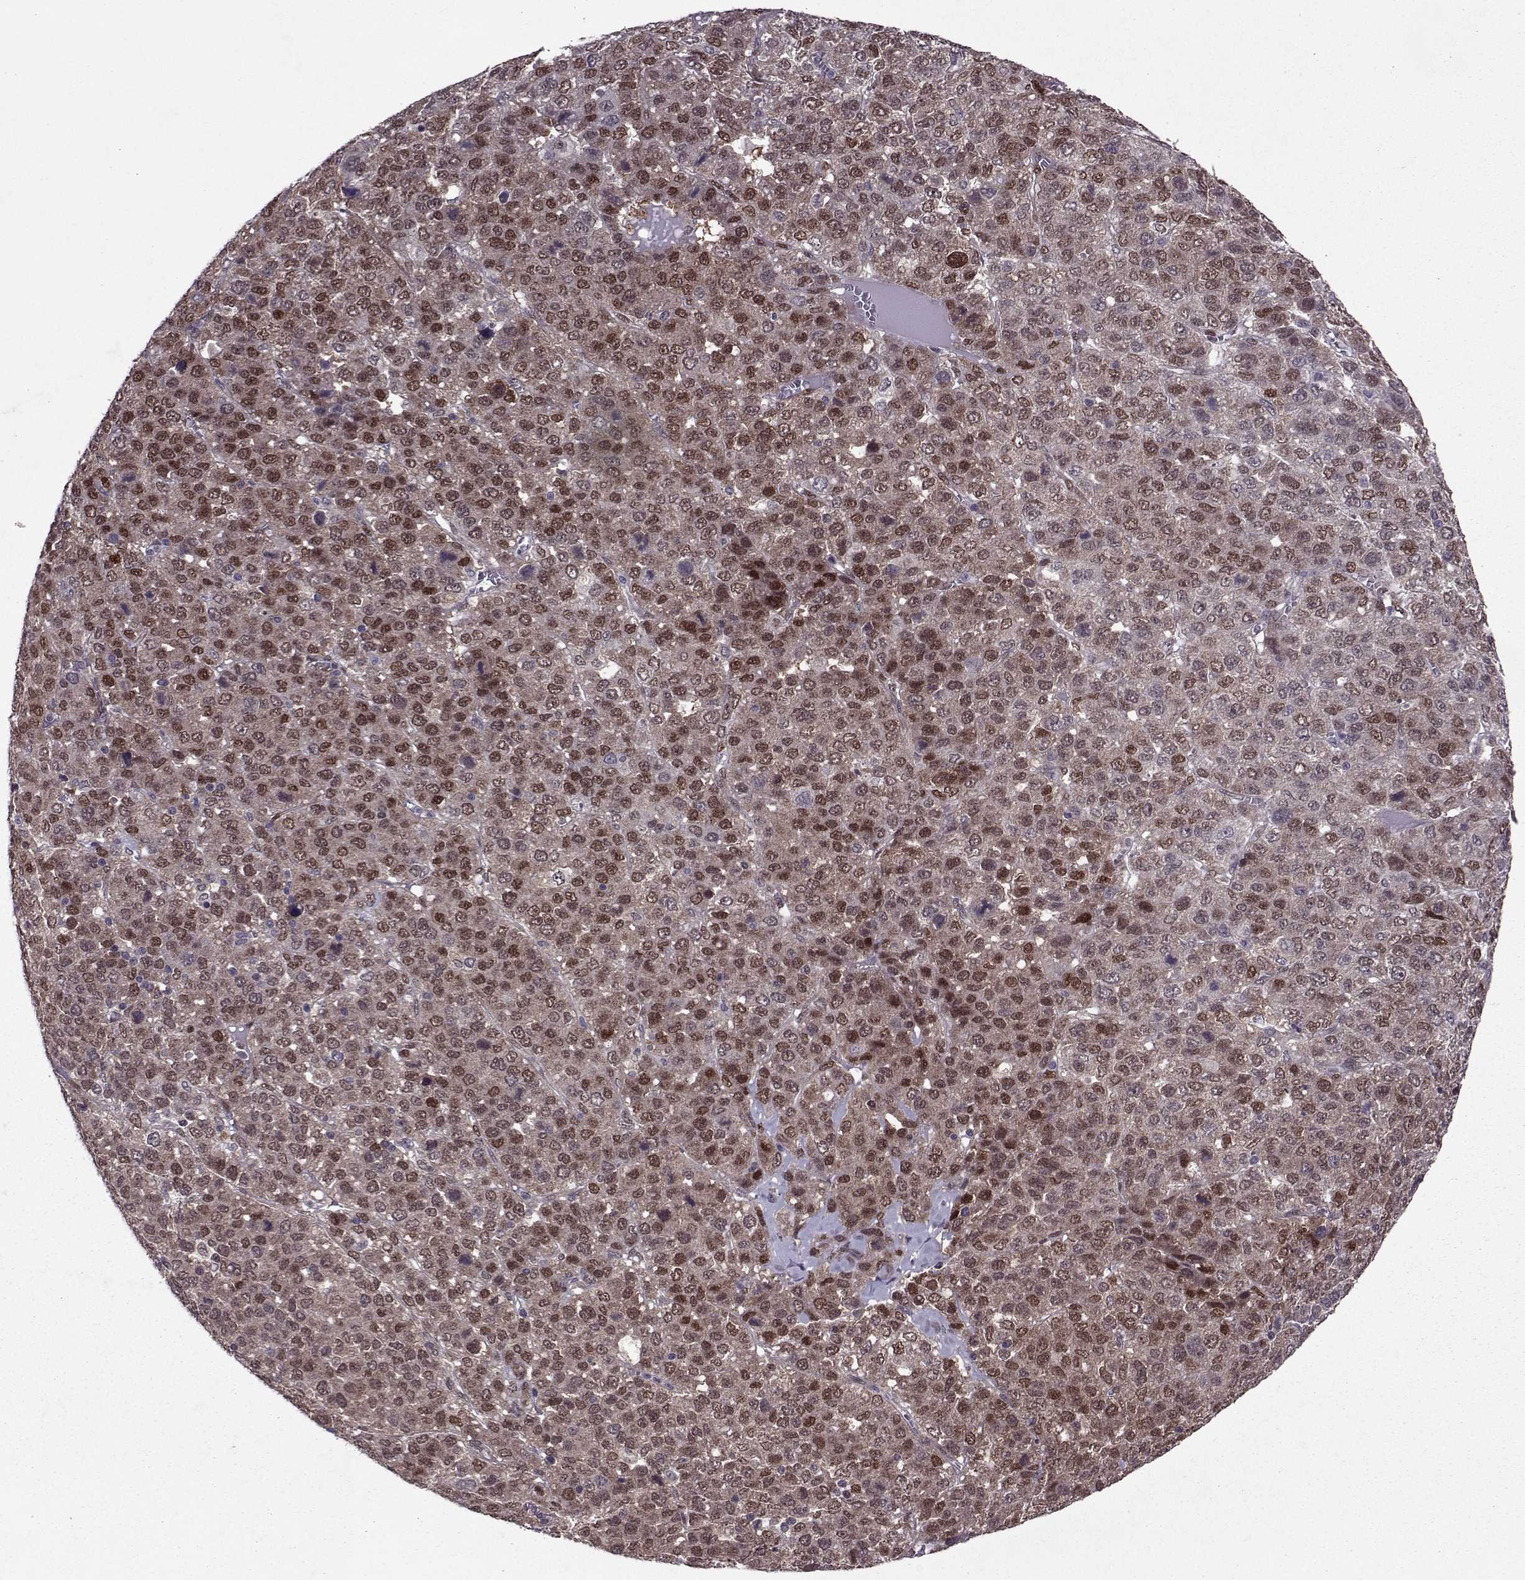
{"staining": {"intensity": "moderate", "quantity": "25%-75%", "location": "cytoplasmic/membranous,nuclear"}, "tissue": "liver cancer", "cell_type": "Tumor cells", "image_type": "cancer", "snomed": [{"axis": "morphology", "description": "Carcinoma, Hepatocellular, NOS"}, {"axis": "topography", "description": "Liver"}], "caption": "Immunohistochemistry (DAB (3,3'-diaminobenzidine)) staining of human liver hepatocellular carcinoma demonstrates moderate cytoplasmic/membranous and nuclear protein expression in about 25%-75% of tumor cells.", "gene": "CDK4", "patient": {"sex": "male", "age": 69}}